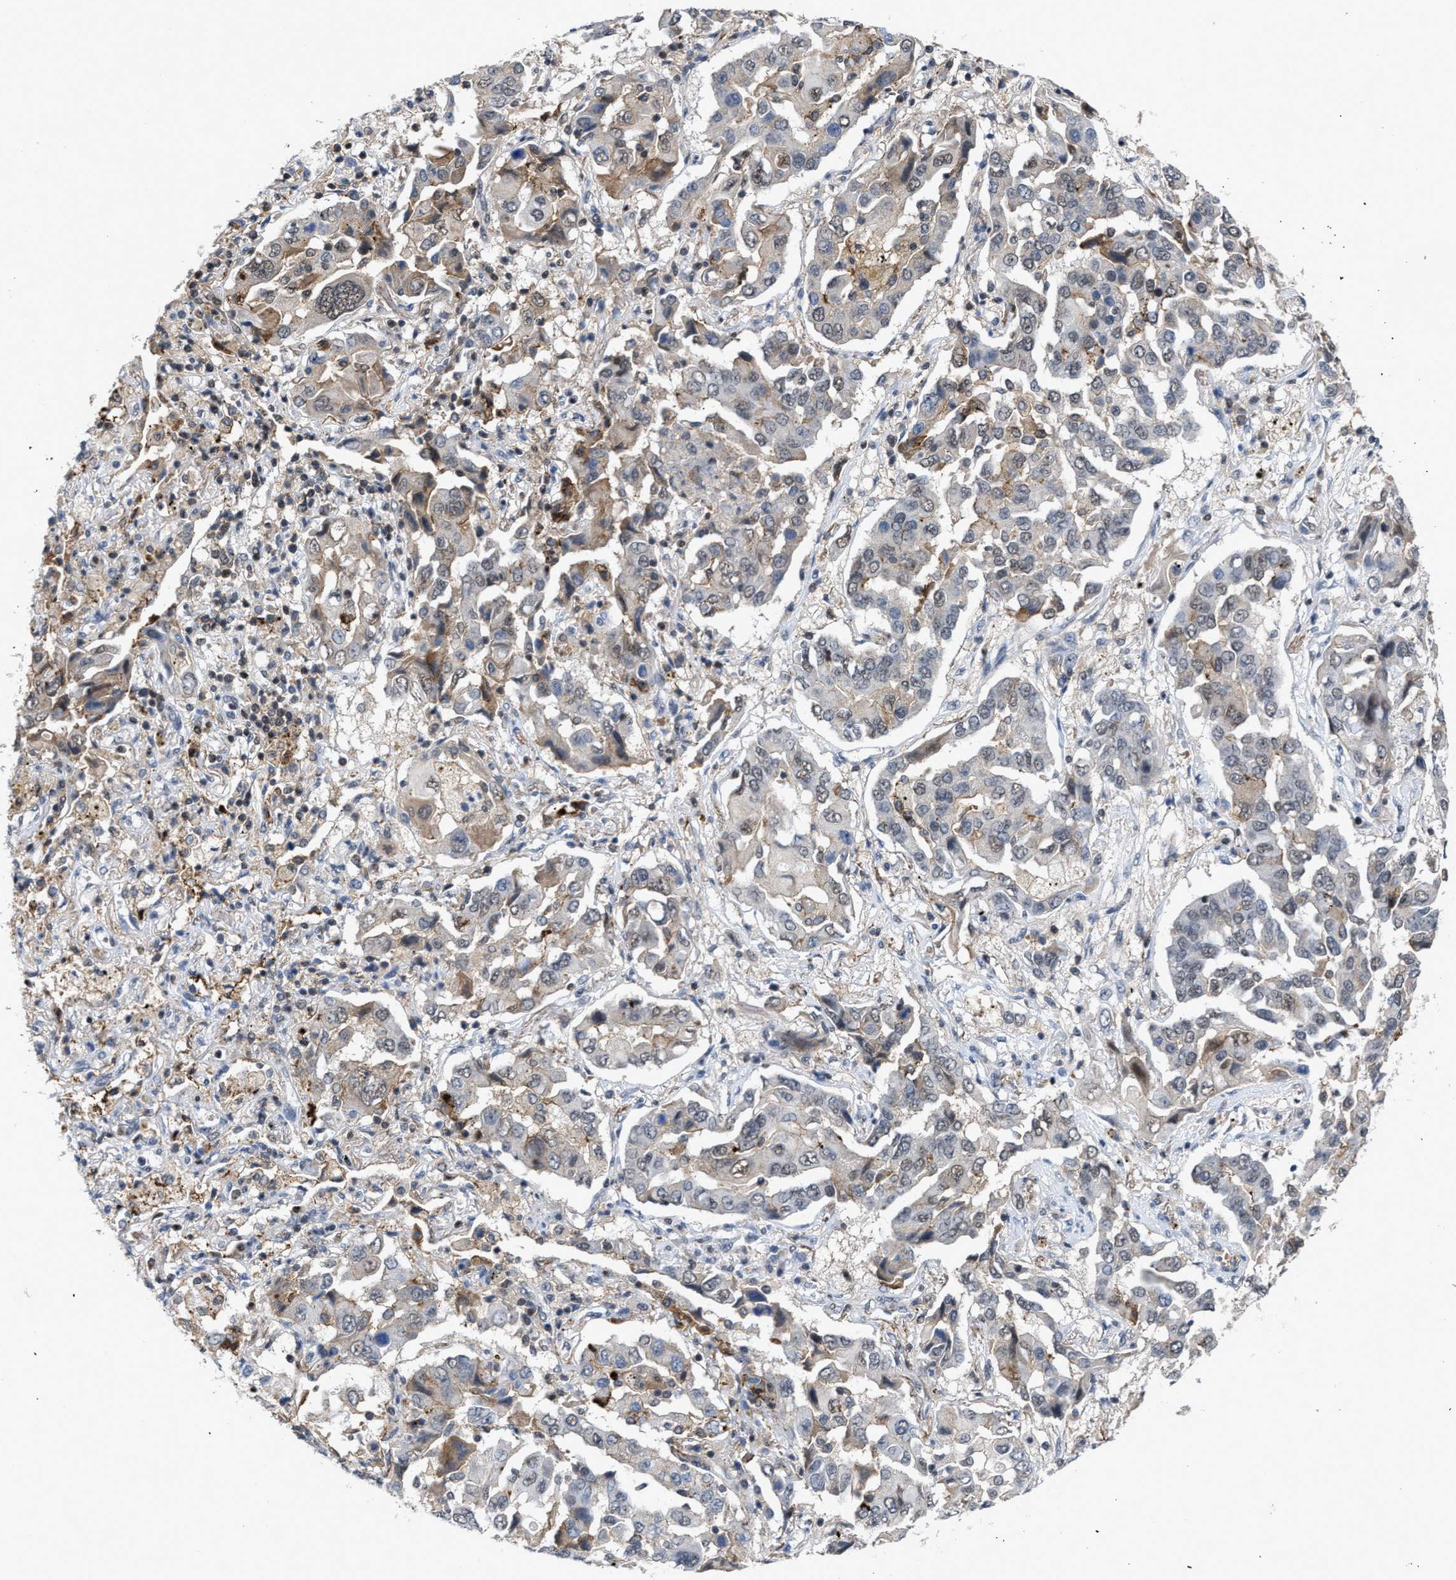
{"staining": {"intensity": "weak", "quantity": "<25%", "location": "cytoplasmic/membranous"}, "tissue": "lung cancer", "cell_type": "Tumor cells", "image_type": "cancer", "snomed": [{"axis": "morphology", "description": "Adenocarcinoma, NOS"}, {"axis": "topography", "description": "Lung"}], "caption": "DAB (3,3'-diaminobenzidine) immunohistochemical staining of lung cancer reveals no significant staining in tumor cells. (DAB (3,3'-diaminobenzidine) immunohistochemistry (IHC) visualized using brightfield microscopy, high magnification).", "gene": "FGD3", "patient": {"sex": "female", "age": 65}}